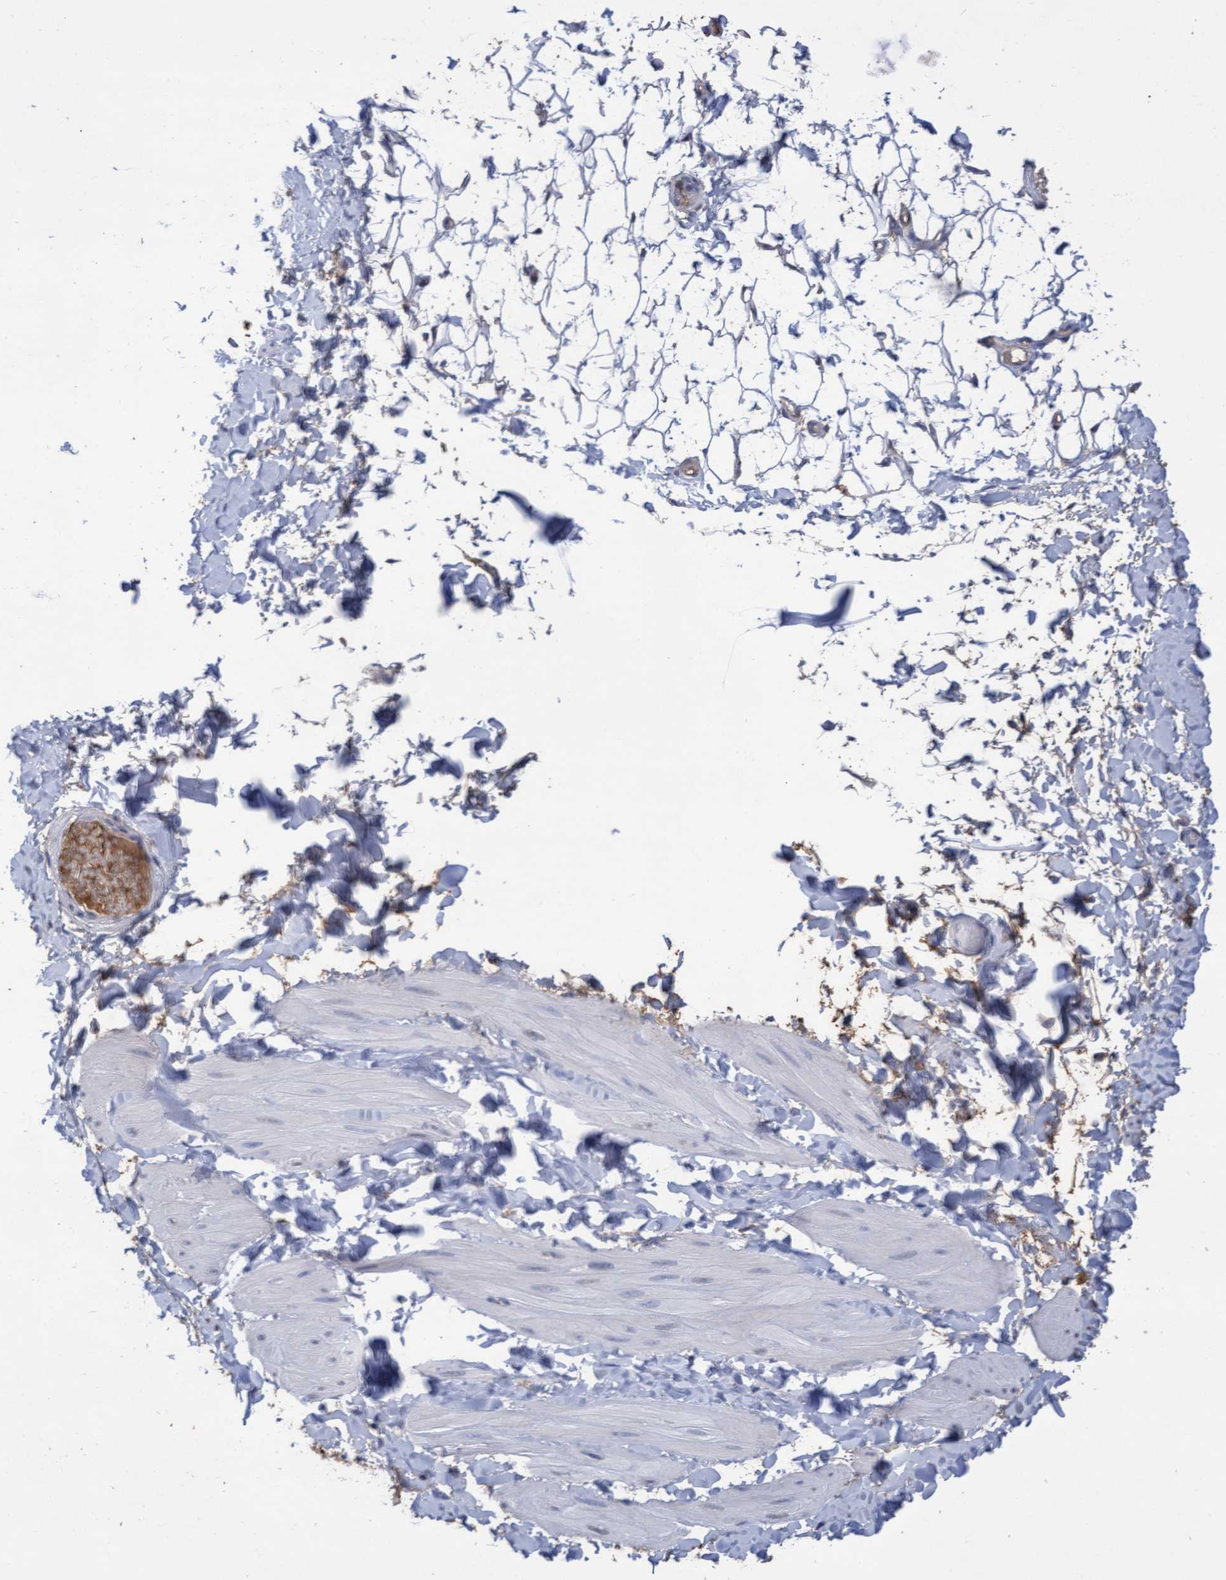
{"staining": {"intensity": "moderate", "quantity": "<25%", "location": "cytoplasmic/membranous"}, "tissue": "adipose tissue", "cell_type": "Adipocytes", "image_type": "normal", "snomed": [{"axis": "morphology", "description": "Normal tissue, NOS"}, {"axis": "topography", "description": "Adipose tissue"}, {"axis": "topography", "description": "Vascular tissue"}, {"axis": "topography", "description": "Peripheral nerve tissue"}], "caption": "Normal adipose tissue was stained to show a protein in brown. There is low levels of moderate cytoplasmic/membranous positivity in approximately <25% of adipocytes. The staining was performed using DAB (3,3'-diaminobenzidine) to visualize the protein expression in brown, while the nuclei were stained in blue with hematoxylin (Magnification: 20x).", "gene": "GPR39", "patient": {"sex": "male", "age": 25}}